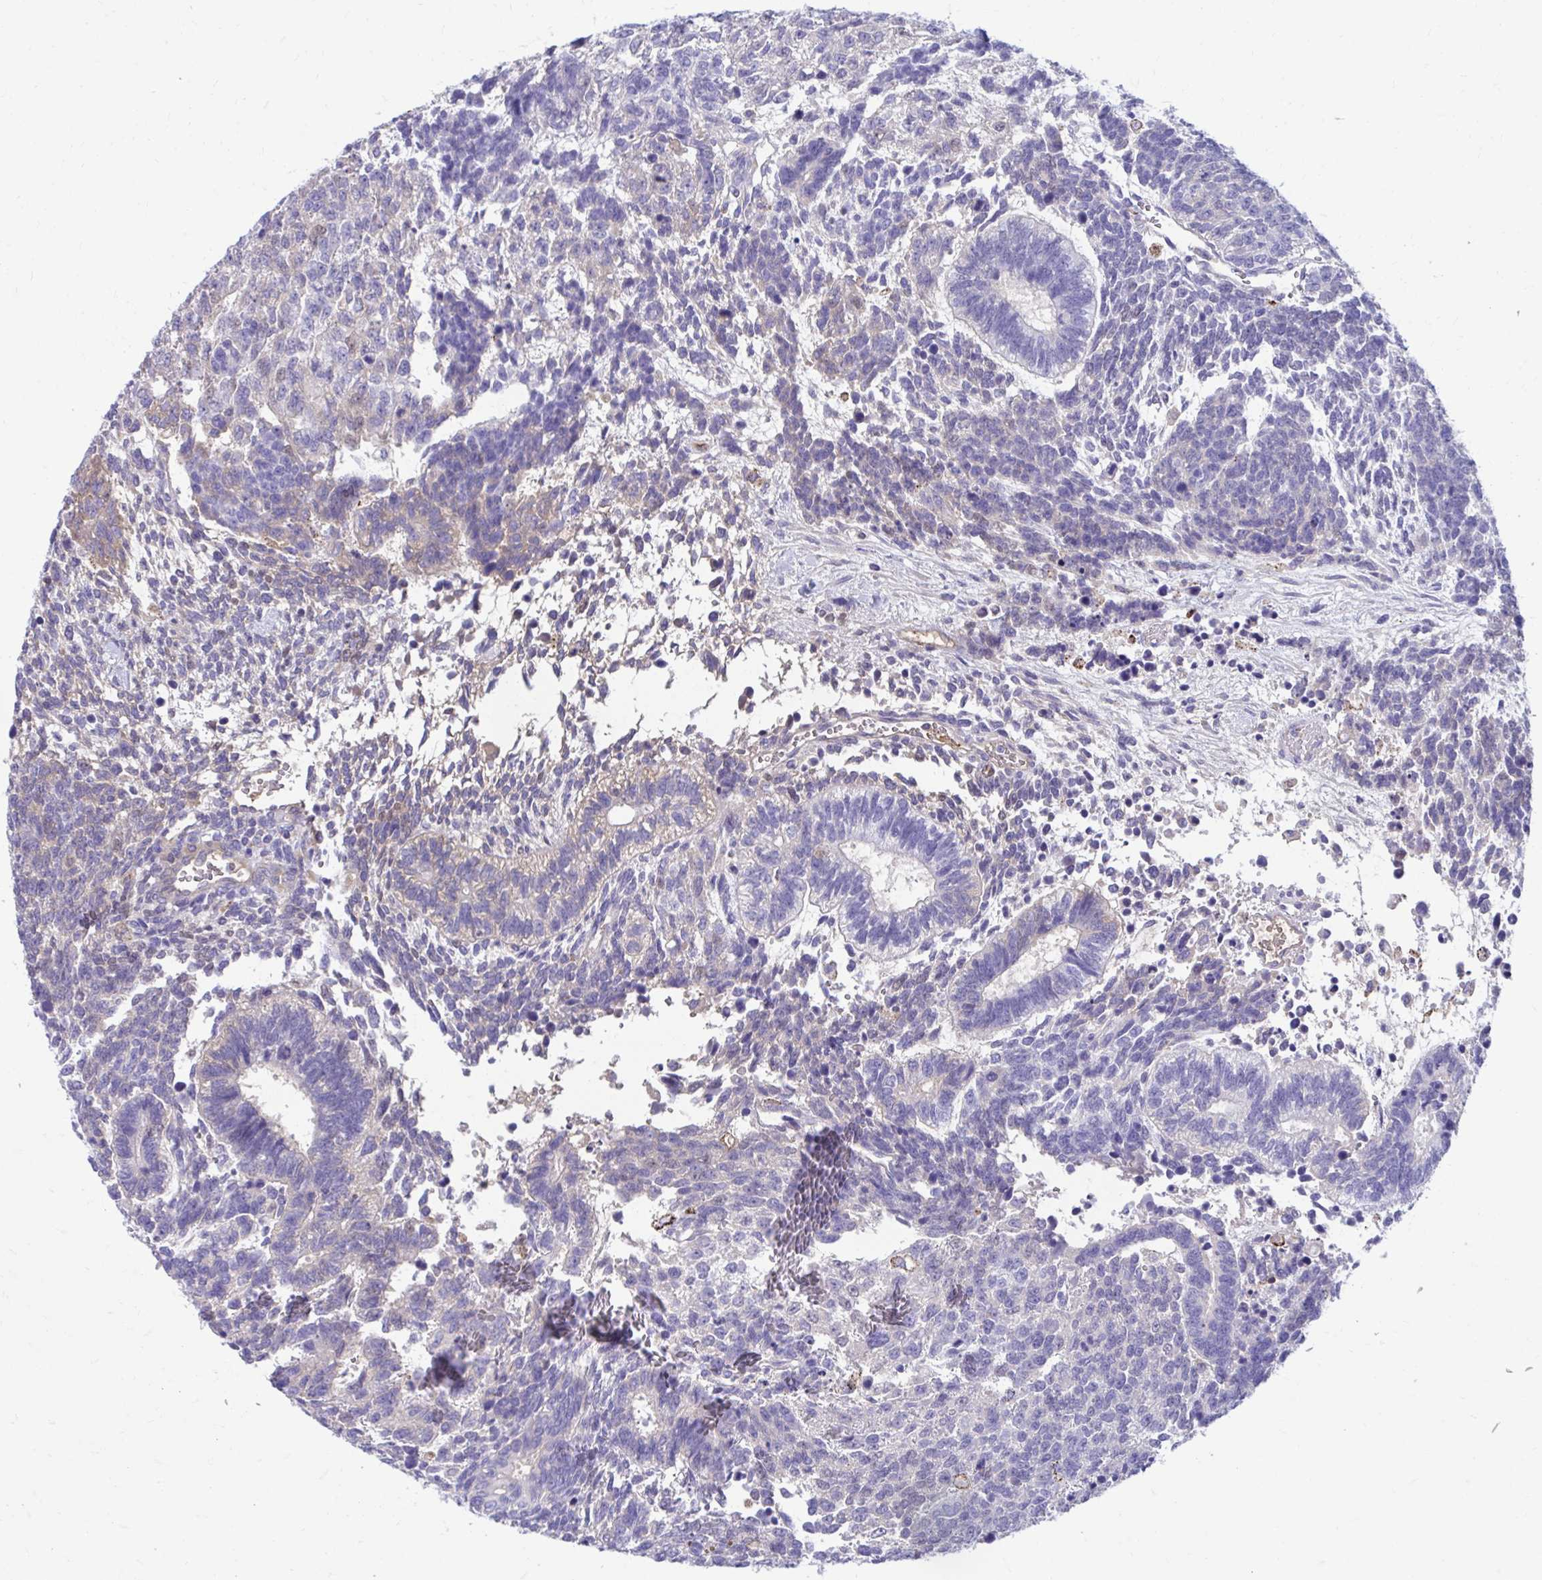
{"staining": {"intensity": "weak", "quantity": "<25%", "location": "cytoplasmic/membranous"}, "tissue": "testis cancer", "cell_type": "Tumor cells", "image_type": "cancer", "snomed": [{"axis": "morphology", "description": "Carcinoma, Embryonal, NOS"}, {"axis": "topography", "description": "Testis"}], "caption": "Testis cancer was stained to show a protein in brown. There is no significant positivity in tumor cells.", "gene": "SMIM9", "patient": {"sex": "male", "age": 23}}